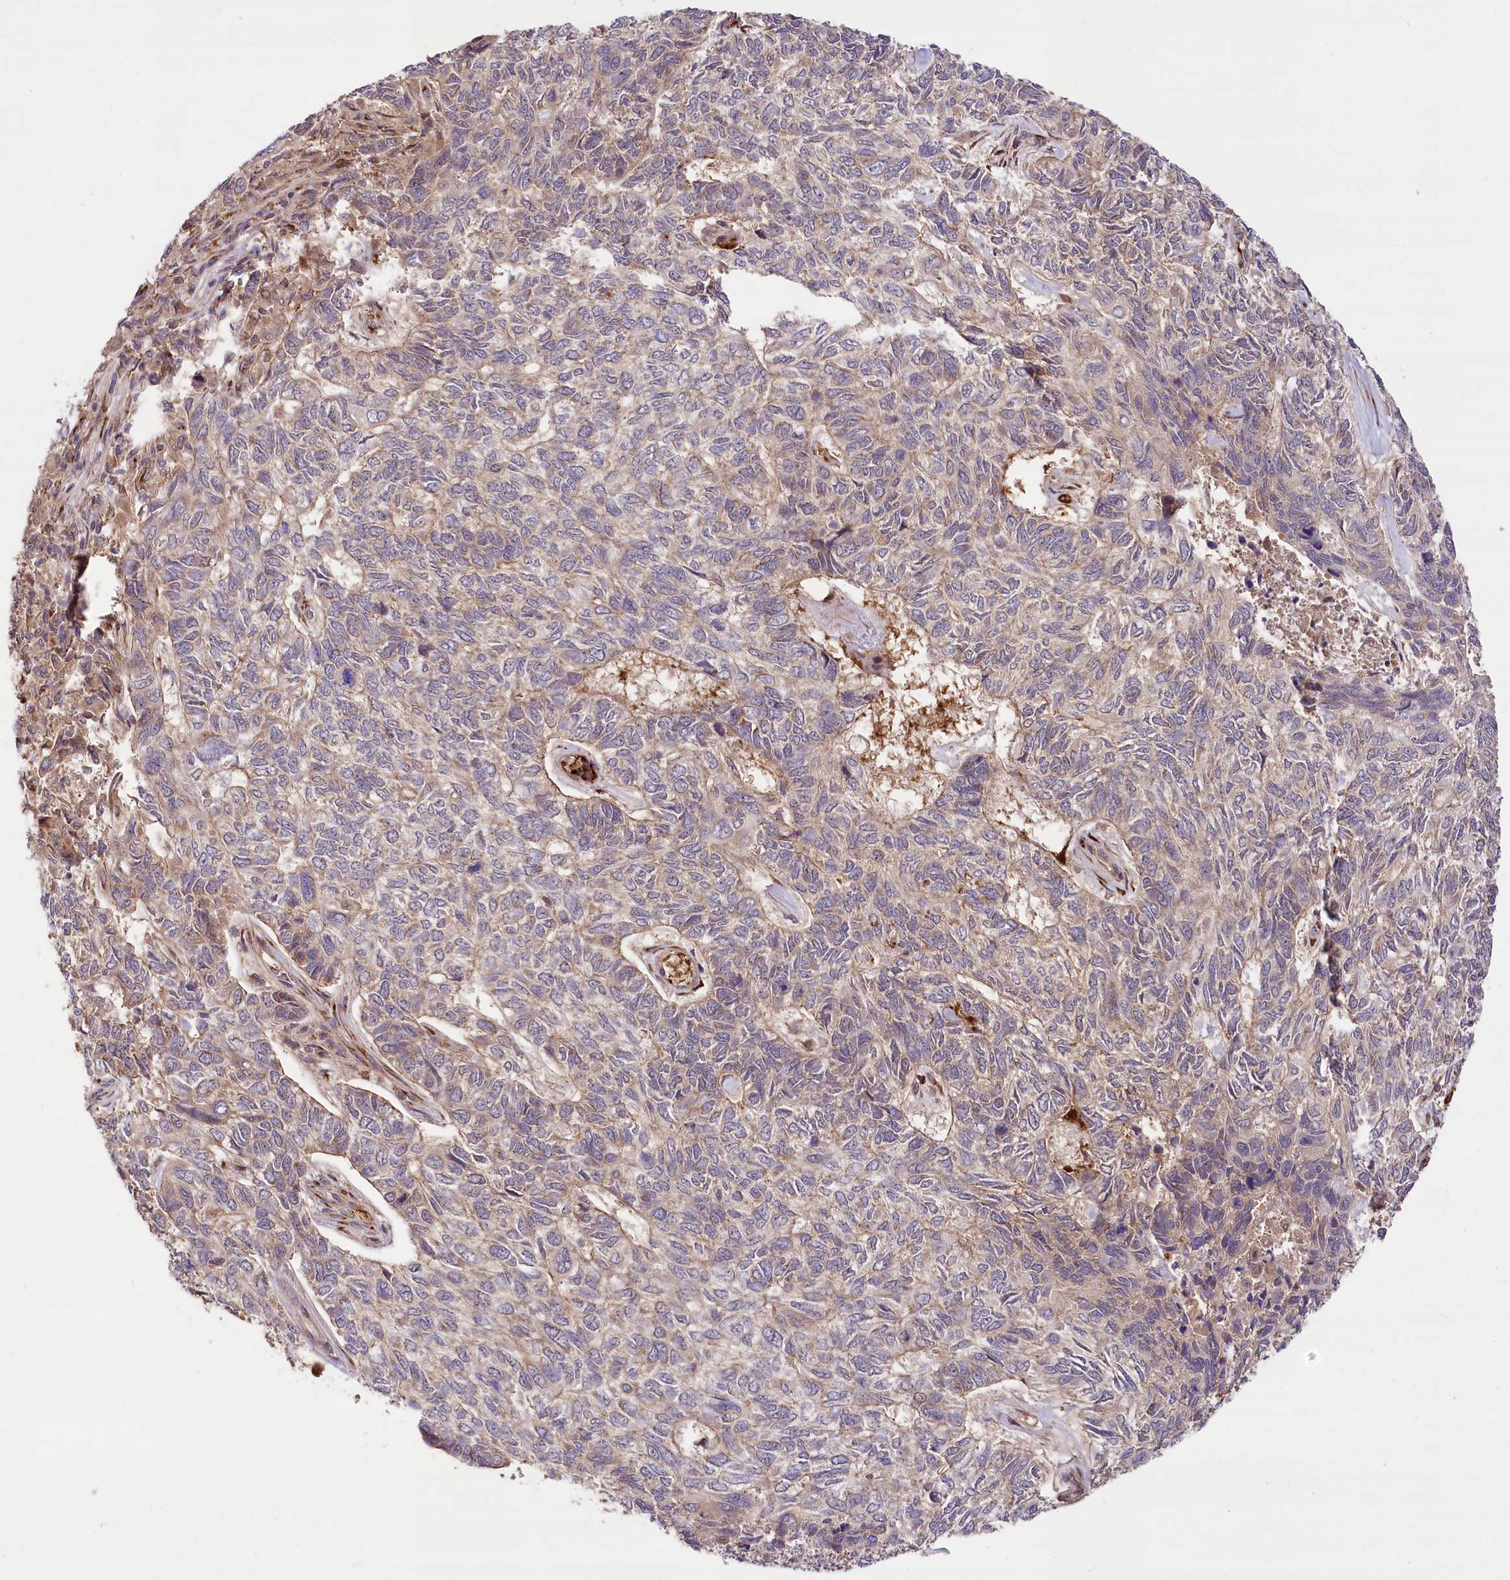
{"staining": {"intensity": "weak", "quantity": "<25%", "location": "cytoplasmic/membranous"}, "tissue": "skin cancer", "cell_type": "Tumor cells", "image_type": "cancer", "snomed": [{"axis": "morphology", "description": "Basal cell carcinoma"}, {"axis": "topography", "description": "Skin"}], "caption": "High magnification brightfield microscopy of skin basal cell carcinoma stained with DAB (brown) and counterstained with hematoxylin (blue): tumor cells show no significant staining.", "gene": "CARD19", "patient": {"sex": "female", "age": 65}}